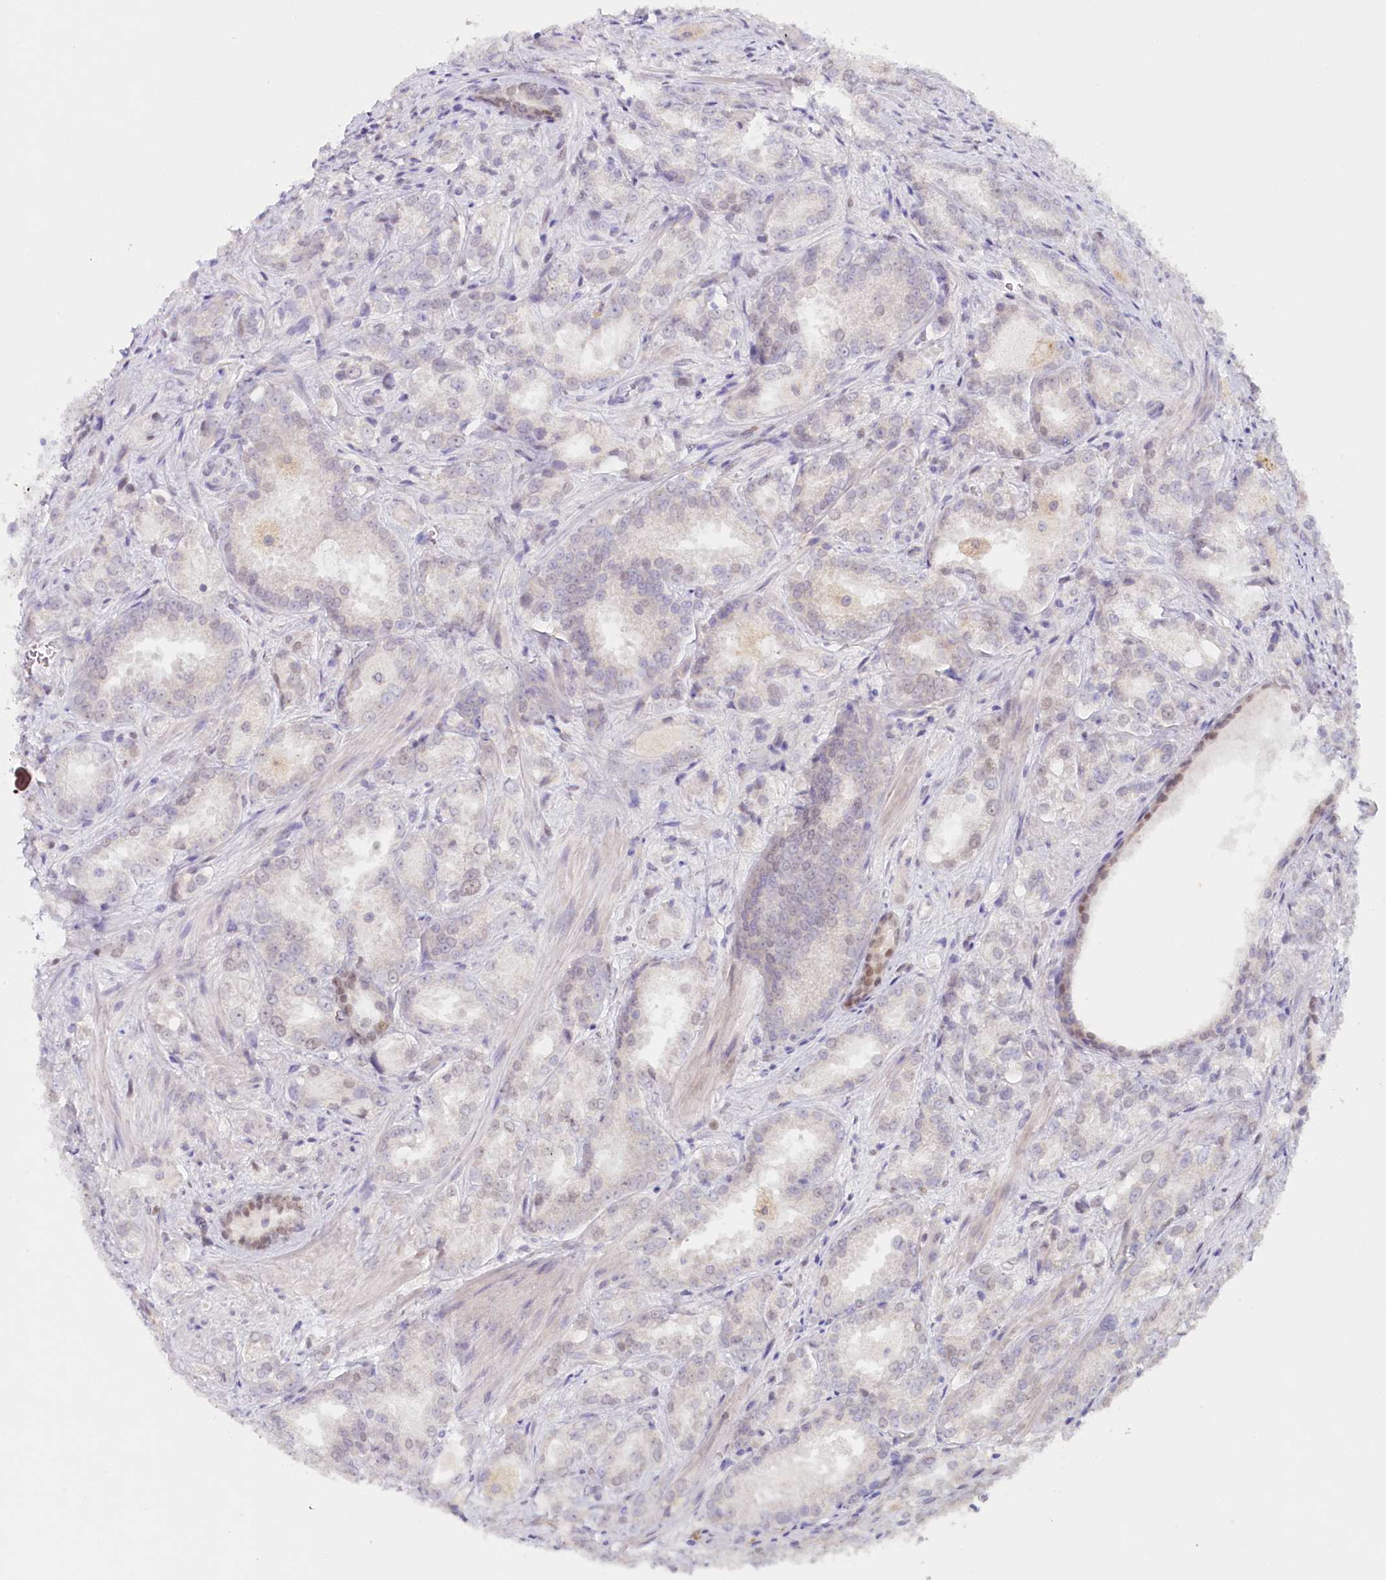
{"staining": {"intensity": "weak", "quantity": "<25%", "location": "nuclear"}, "tissue": "prostate cancer", "cell_type": "Tumor cells", "image_type": "cancer", "snomed": [{"axis": "morphology", "description": "Adenocarcinoma, Low grade"}, {"axis": "topography", "description": "Prostate"}], "caption": "Immunohistochemistry of prostate cancer (adenocarcinoma (low-grade)) shows no expression in tumor cells.", "gene": "PSAPL1", "patient": {"sex": "male", "age": 47}}